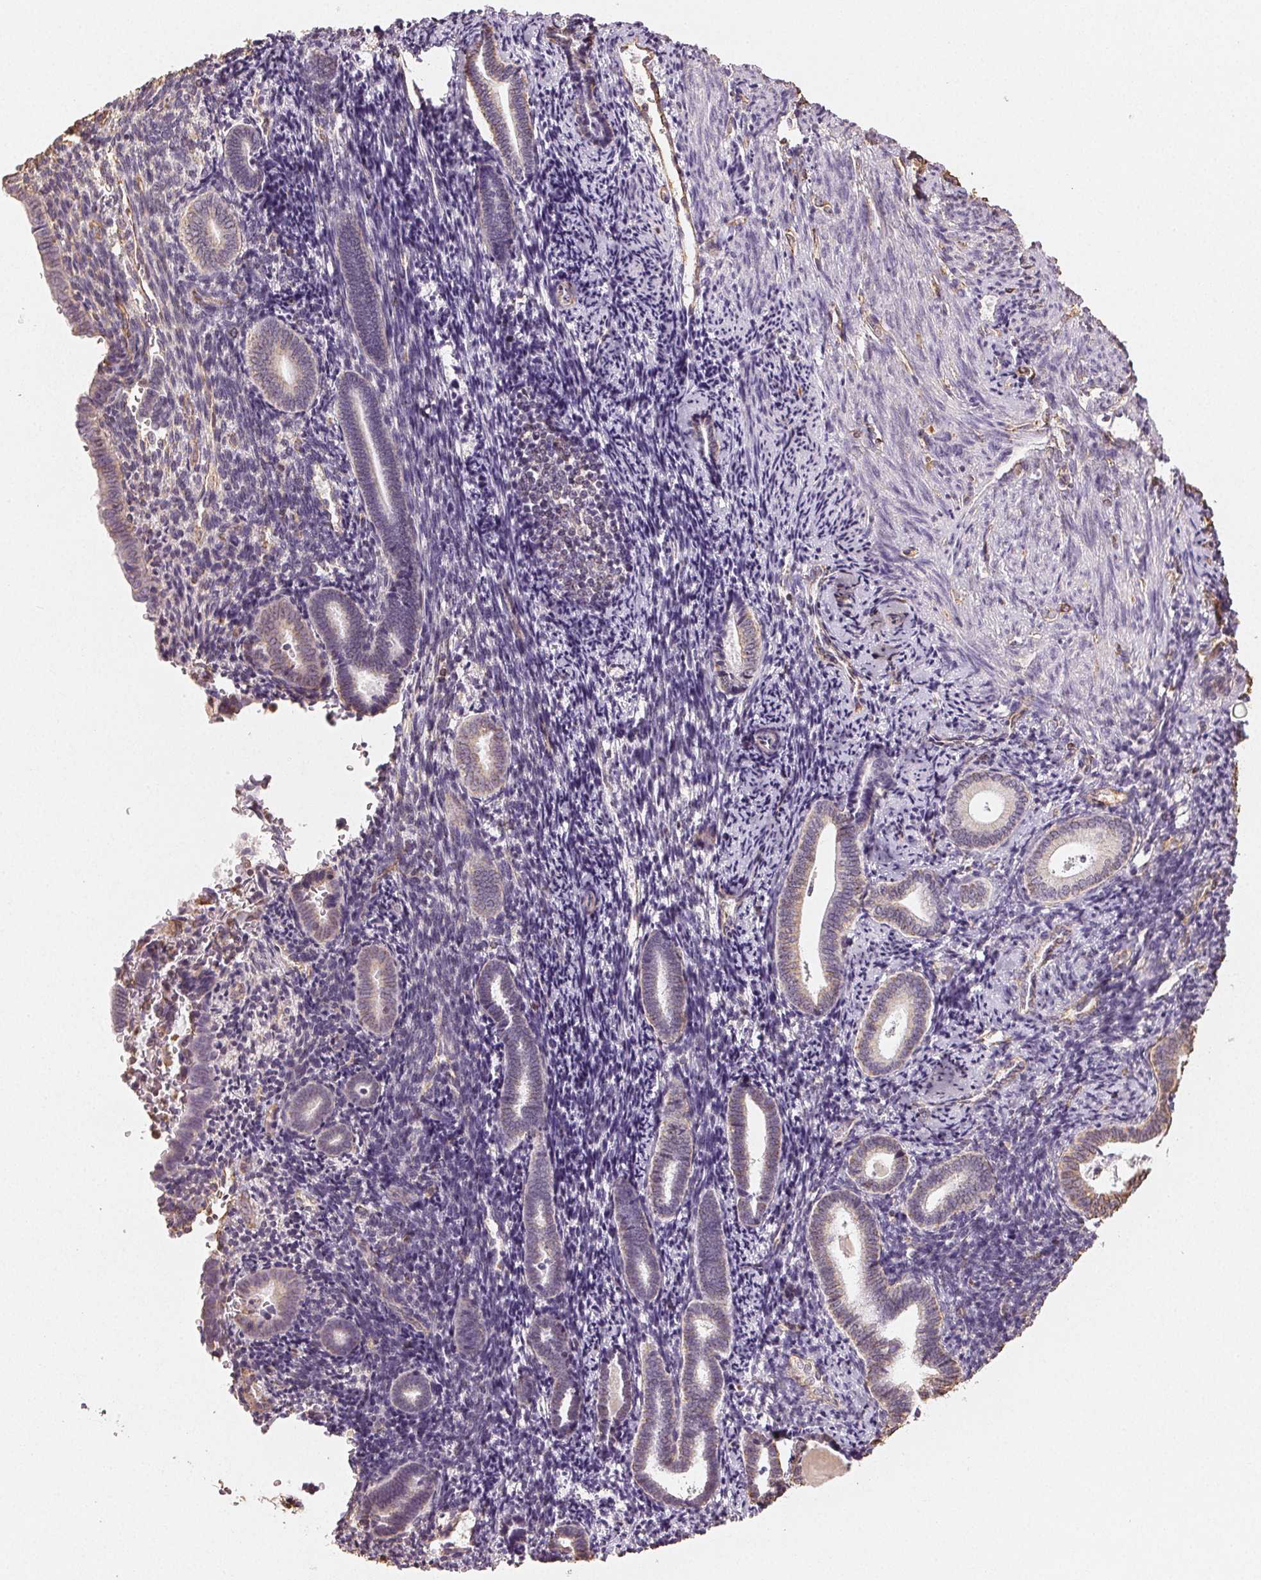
{"staining": {"intensity": "negative", "quantity": "none", "location": "none"}, "tissue": "endometrium", "cell_type": "Cells in endometrial stroma", "image_type": "normal", "snomed": [{"axis": "morphology", "description": "Normal tissue, NOS"}, {"axis": "topography", "description": "Endometrium"}], "caption": "High power microscopy micrograph of an IHC image of benign endometrium, revealing no significant expression in cells in endometrial stroma.", "gene": "COL7A1", "patient": {"sex": "female", "age": 57}}